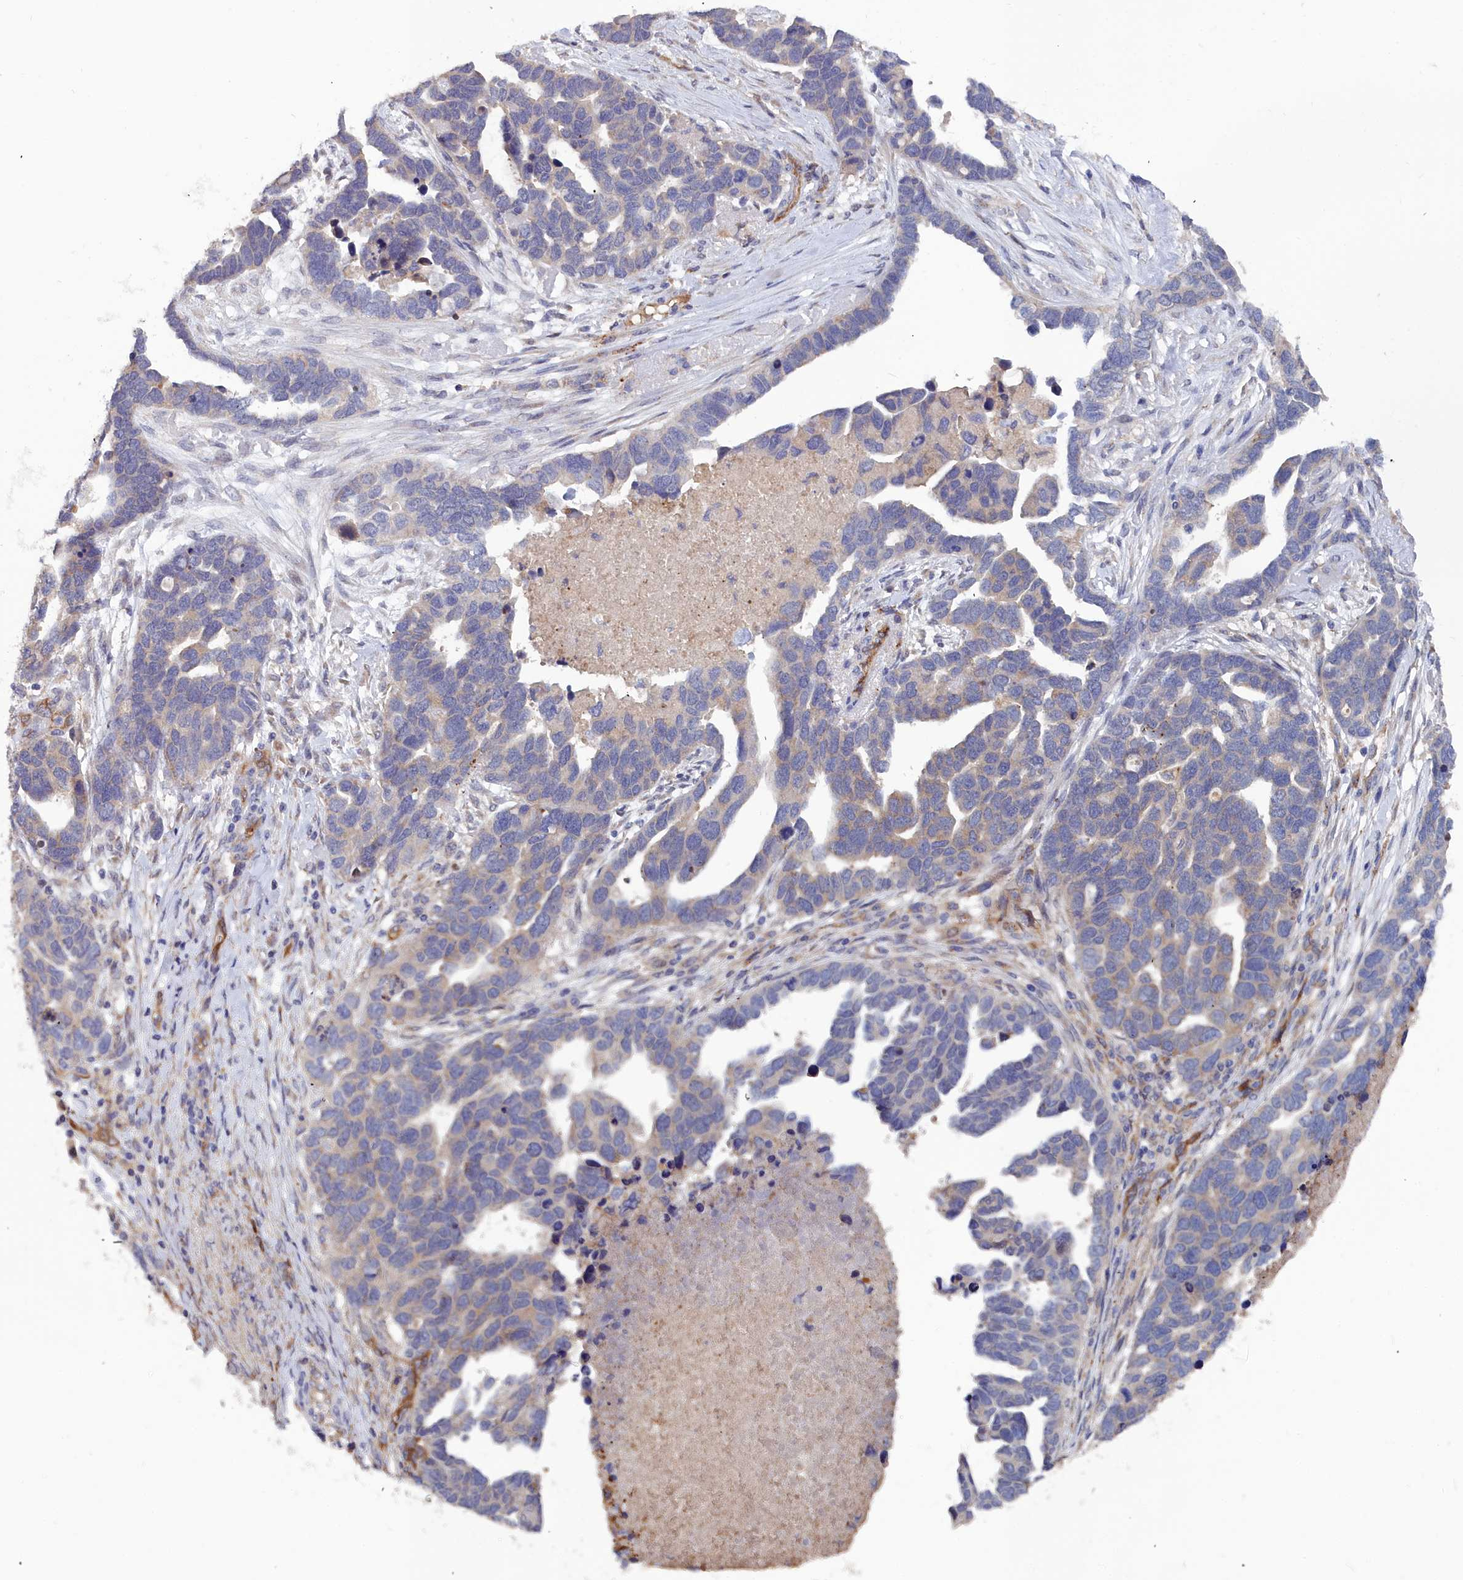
{"staining": {"intensity": "weak", "quantity": "<25%", "location": "cytoplasmic/membranous"}, "tissue": "ovarian cancer", "cell_type": "Tumor cells", "image_type": "cancer", "snomed": [{"axis": "morphology", "description": "Cystadenocarcinoma, serous, NOS"}, {"axis": "topography", "description": "Ovary"}], "caption": "Tumor cells show no significant expression in ovarian cancer.", "gene": "RDX", "patient": {"sex": "female", "age": 54}}